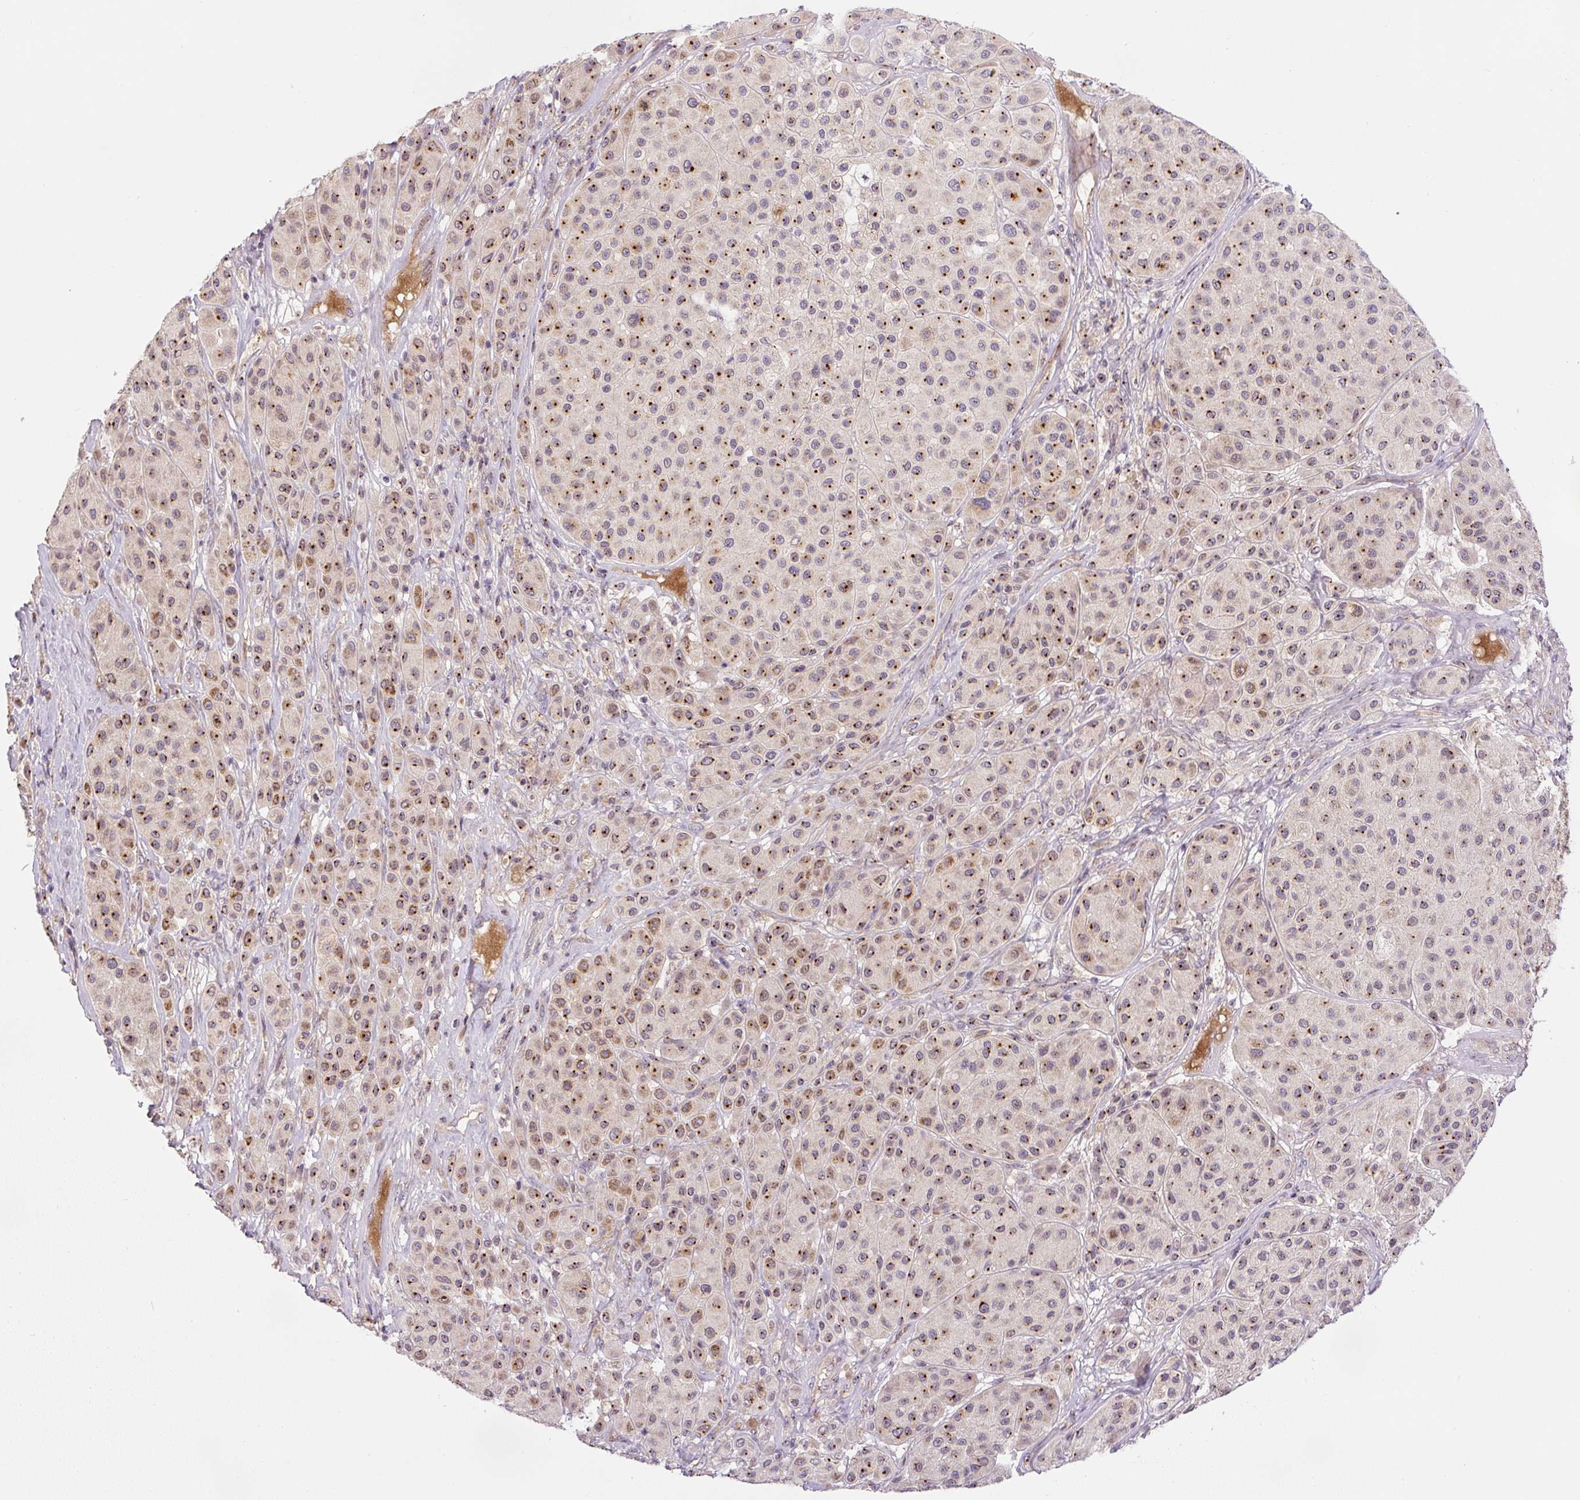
{"staining": {"intensity": "moderate", "quantity": ">75%", "location": "cytoplasmic/membranous"}, "tissue": "melanoma", "cell_type": "Tumor cells", "image_type": "cancer", "snomed": [{"axis": "morphology", "description": "Malignant melanoma, Metastatic site"}, {"axis": "topography", "description": "Smooth muscle"}], "caption": "Immunohistochemistry histopathology image of malignant melanoma (metastatic site) stained for a protein (brown), which shows medium levels of moderate cytoplasmic/membranous staining in about >75% of tumor cells.", "gene": "PCM1", "patient": {"sex": "male", "age": 41}}